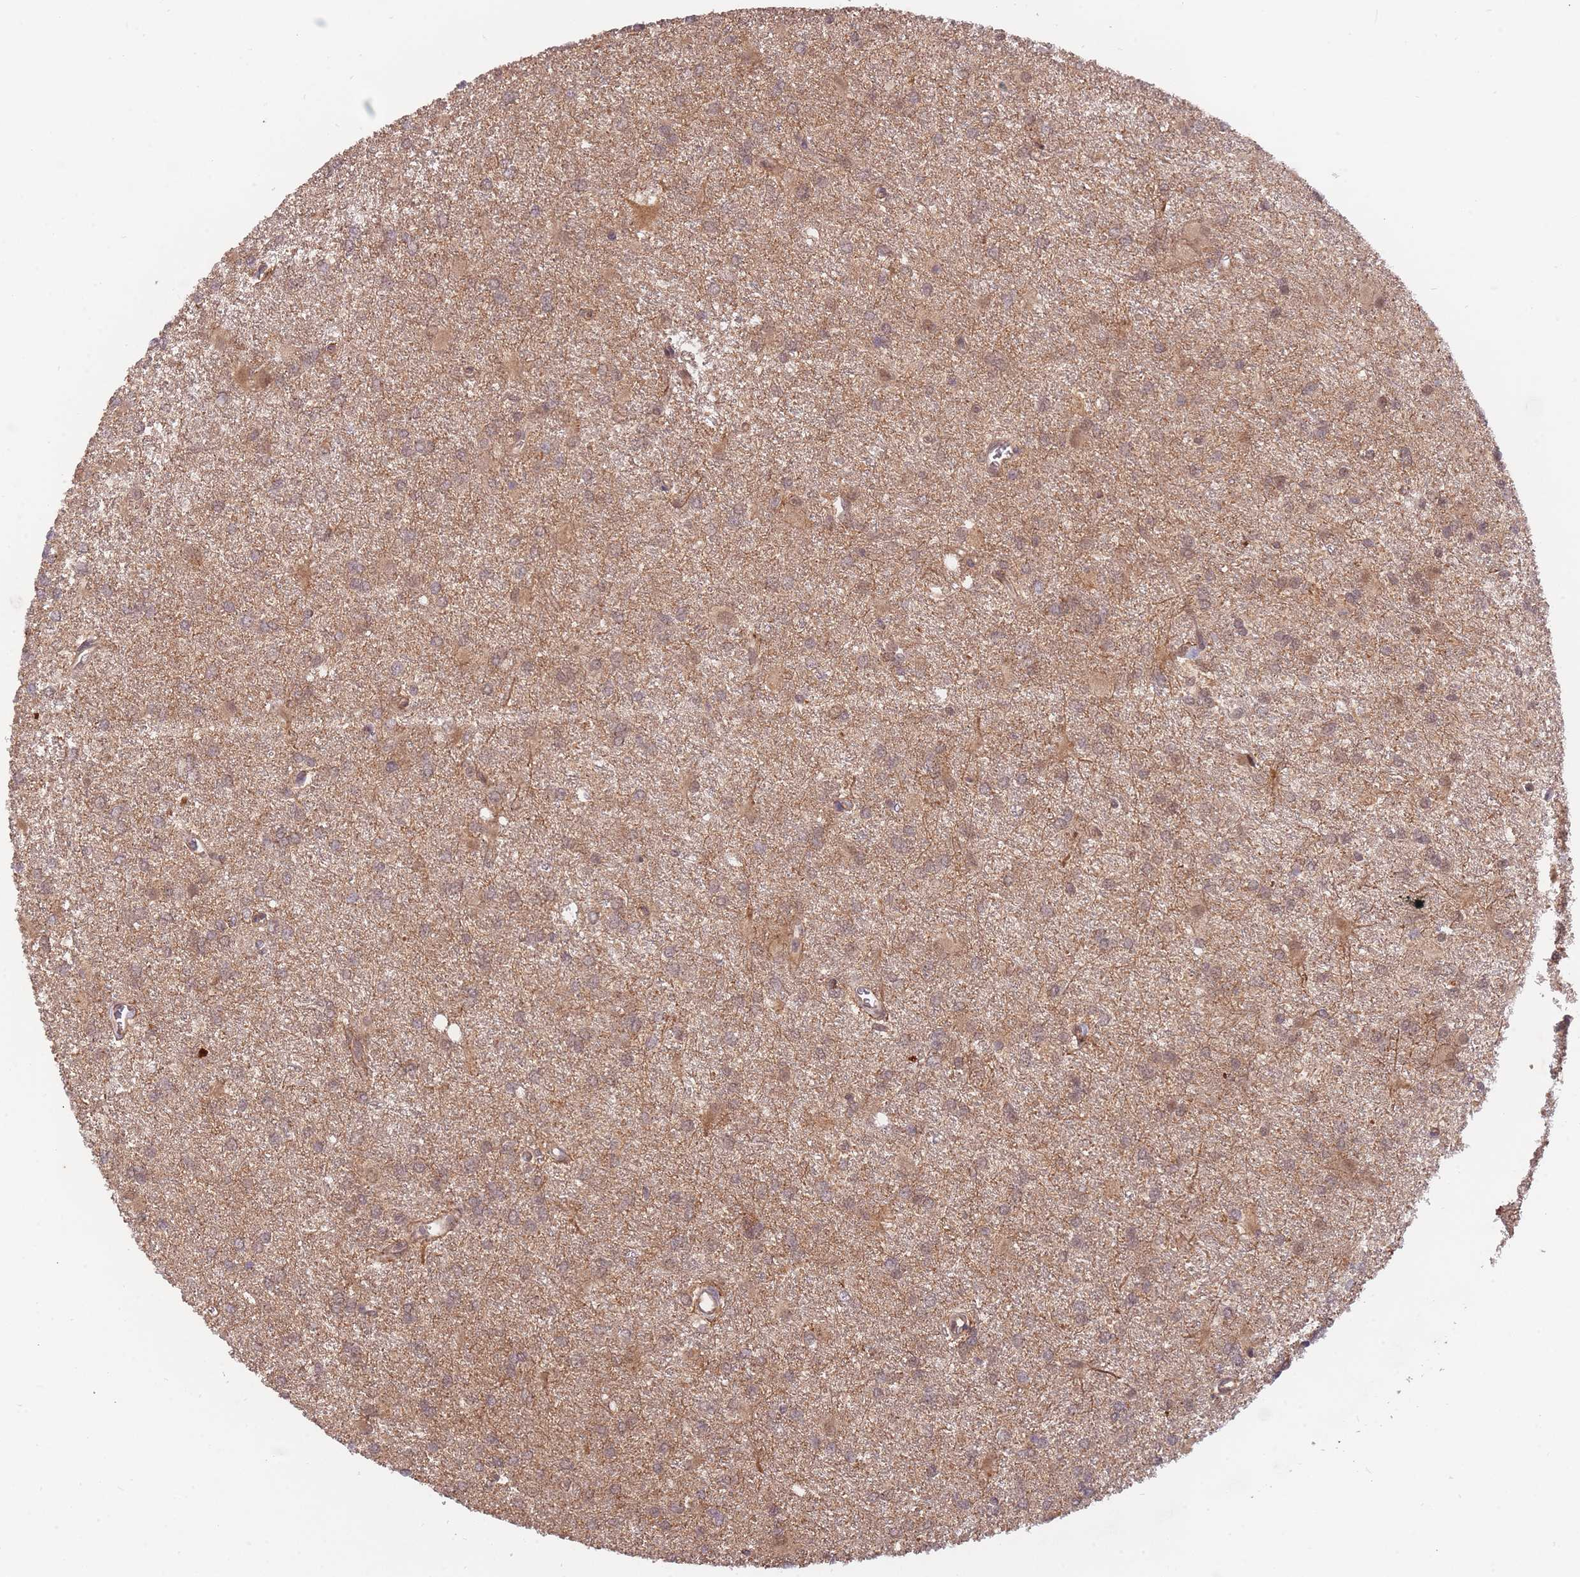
{"staining": {"intensity": "weak", "quantity": ">75%", "location": "cytoplasmic/membranous"}, "tissue": "glioma", "cell_type": "Tumor cells", "image_type": "cancer", "snomed": [{"axis": "morphology", "description": "Glioma, malignant, High grade"}, {"axis": "topography", "description": "Brain"}], "caption": "Malignant glioma (high-grade) stained for a protein displays weak cytoplasmic/membranous positivity in tumor cells. Ihc stains the protein of interest in brown and the nuclei are stained blue.", "gene": "SMC6", "patient": {"sex": "female", "age": 50}}